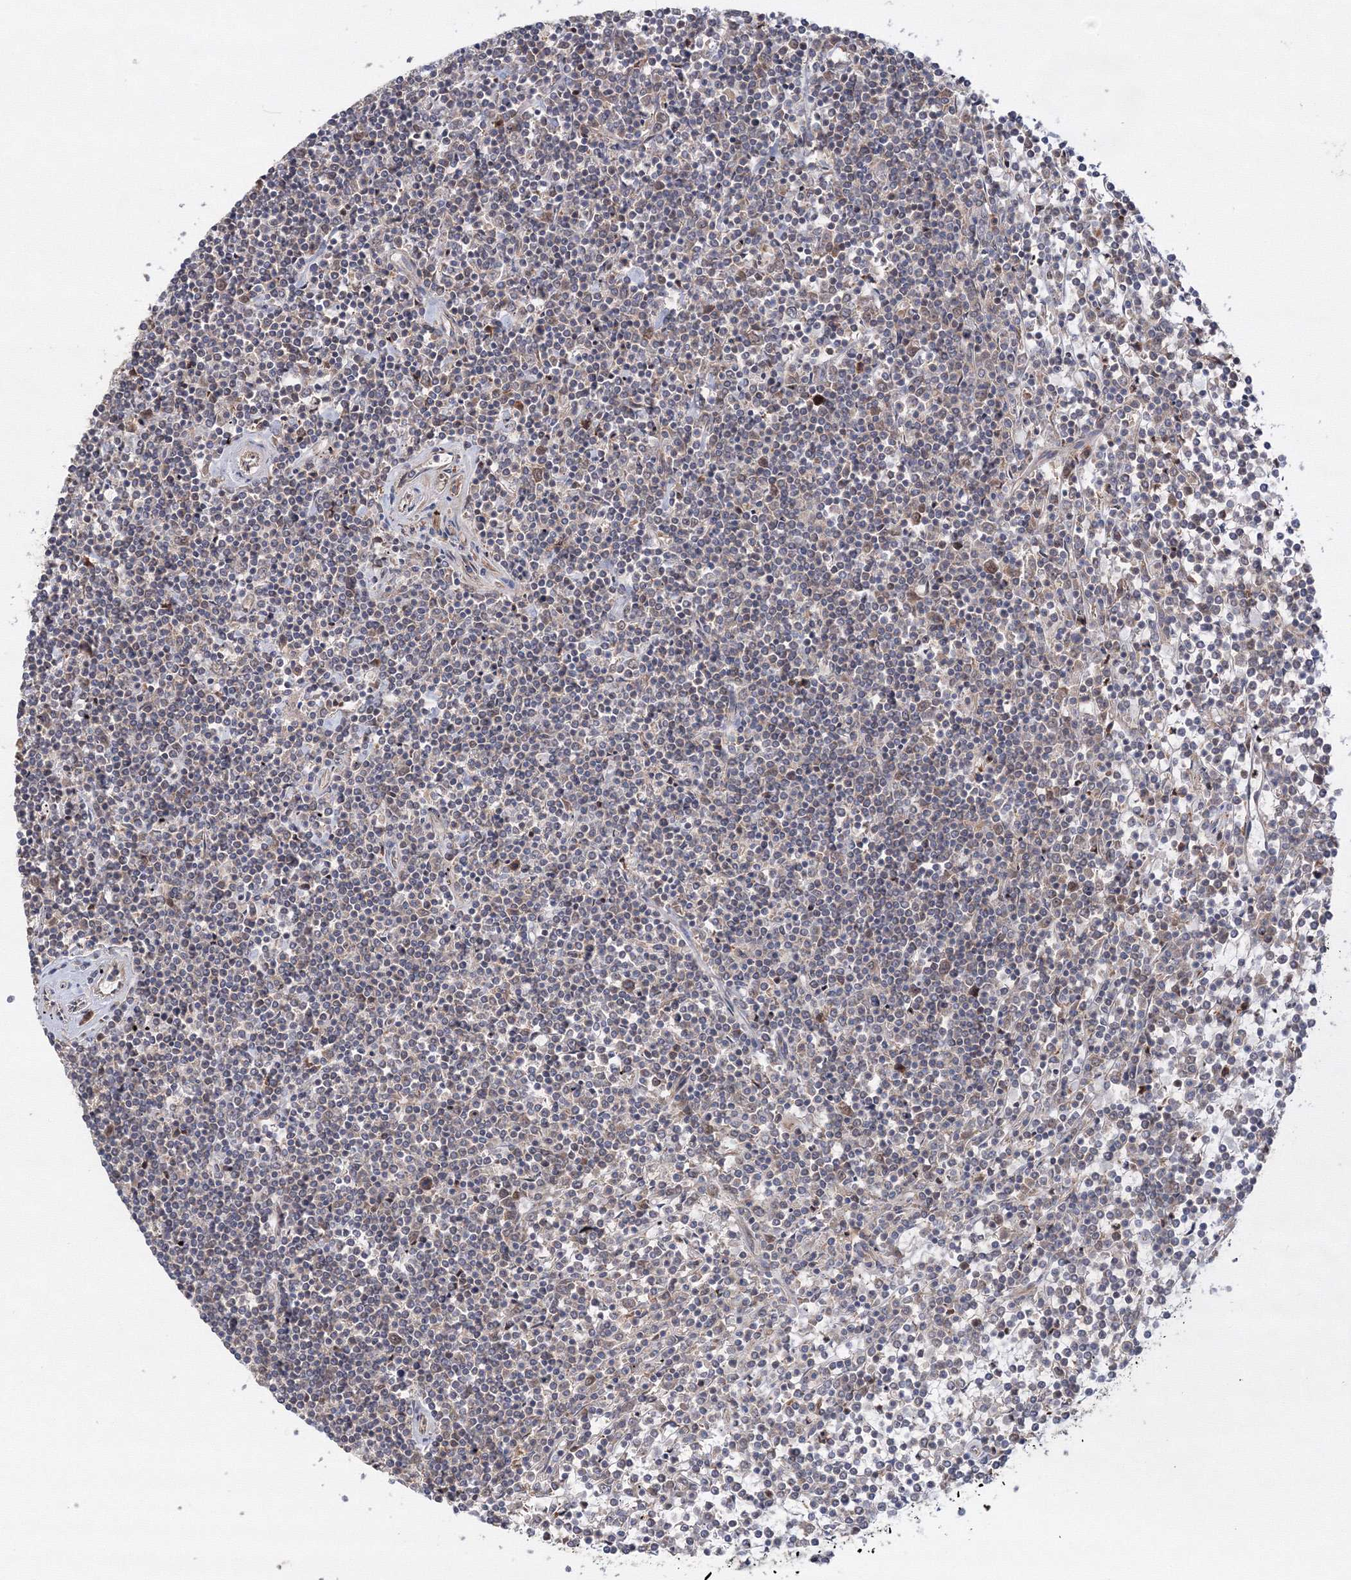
{"staining": {"intensity": "negative", "quantity": "none", "location": "none"}, "tissue": "lymphoma", "cell_type": "Tumor cells", "image_type": "cancer", "snomed": [{"axis": "morphology", "description": "Malignant lymphoma, non-Hodgkin's type, Low grade"}, {"axis": "topography", "description": "Spleen"}], "caption": "DAB (3,3'-diaminobenzidine) immunohistochemical staining of low-grade malignant lymphoma, non-Hodgkin's type exhibits no significant staining in tumor cells.", "gene": "PEX13", "patient": {"sex": "female", "age": 19}}